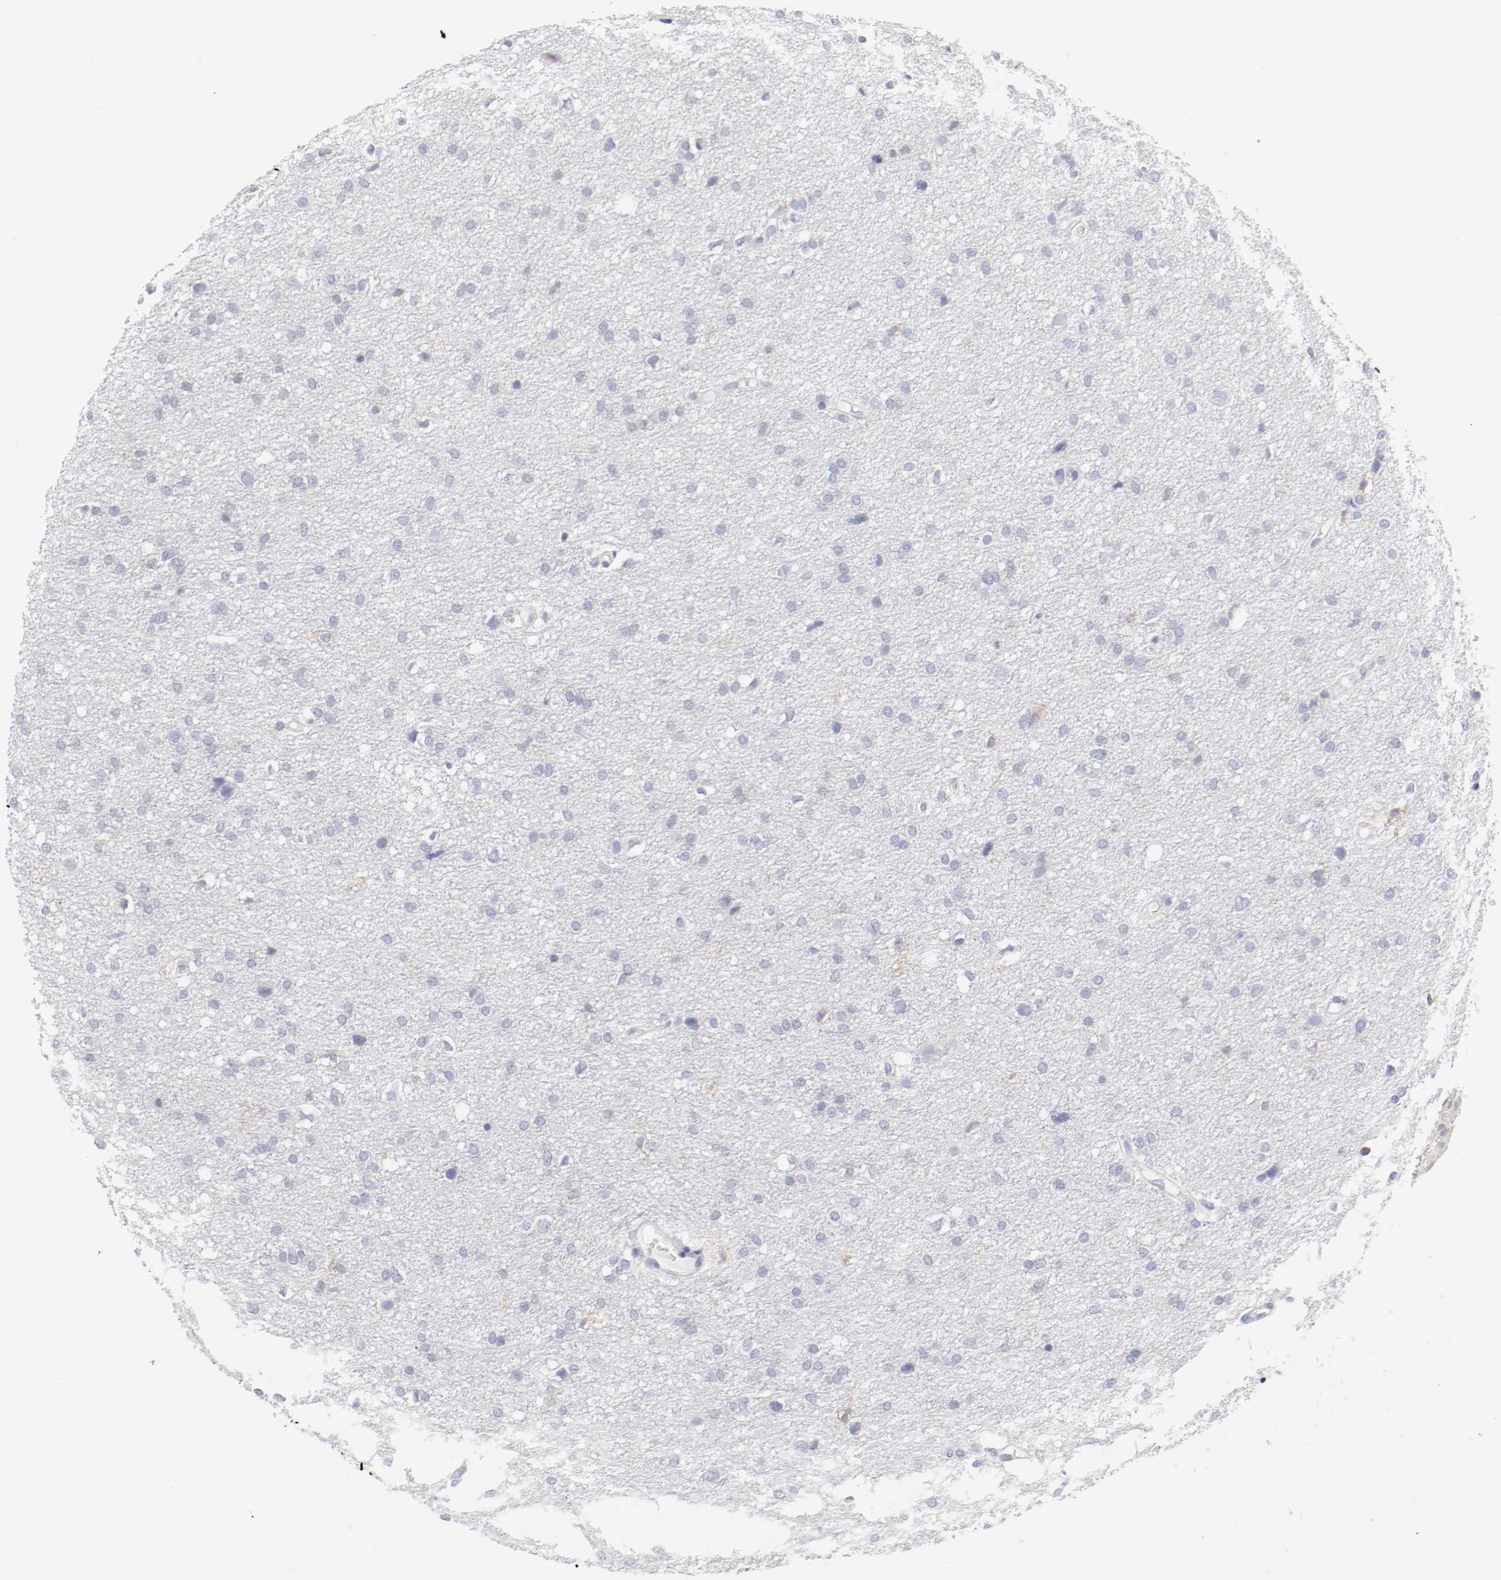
{"staining": {"intensity": "negative", "quantity": "none", "location": "none"}, "tissue": "glioma", "cell_type": "Tumor cells", "image_type": "cancer", "snomed": [{"axis": "morphology", "description": "Glioma, malignant, High grade"}, {"axis": "topography", "description": "Brain"}], "caption": "This is a histopathology image of immunohistochemistry (IHC) staining of malignant glioma (high-grade), which shows no positivity in tumor cells.", "gene": "ITGAX", "patient": {"sex": "female", "age": 59}}